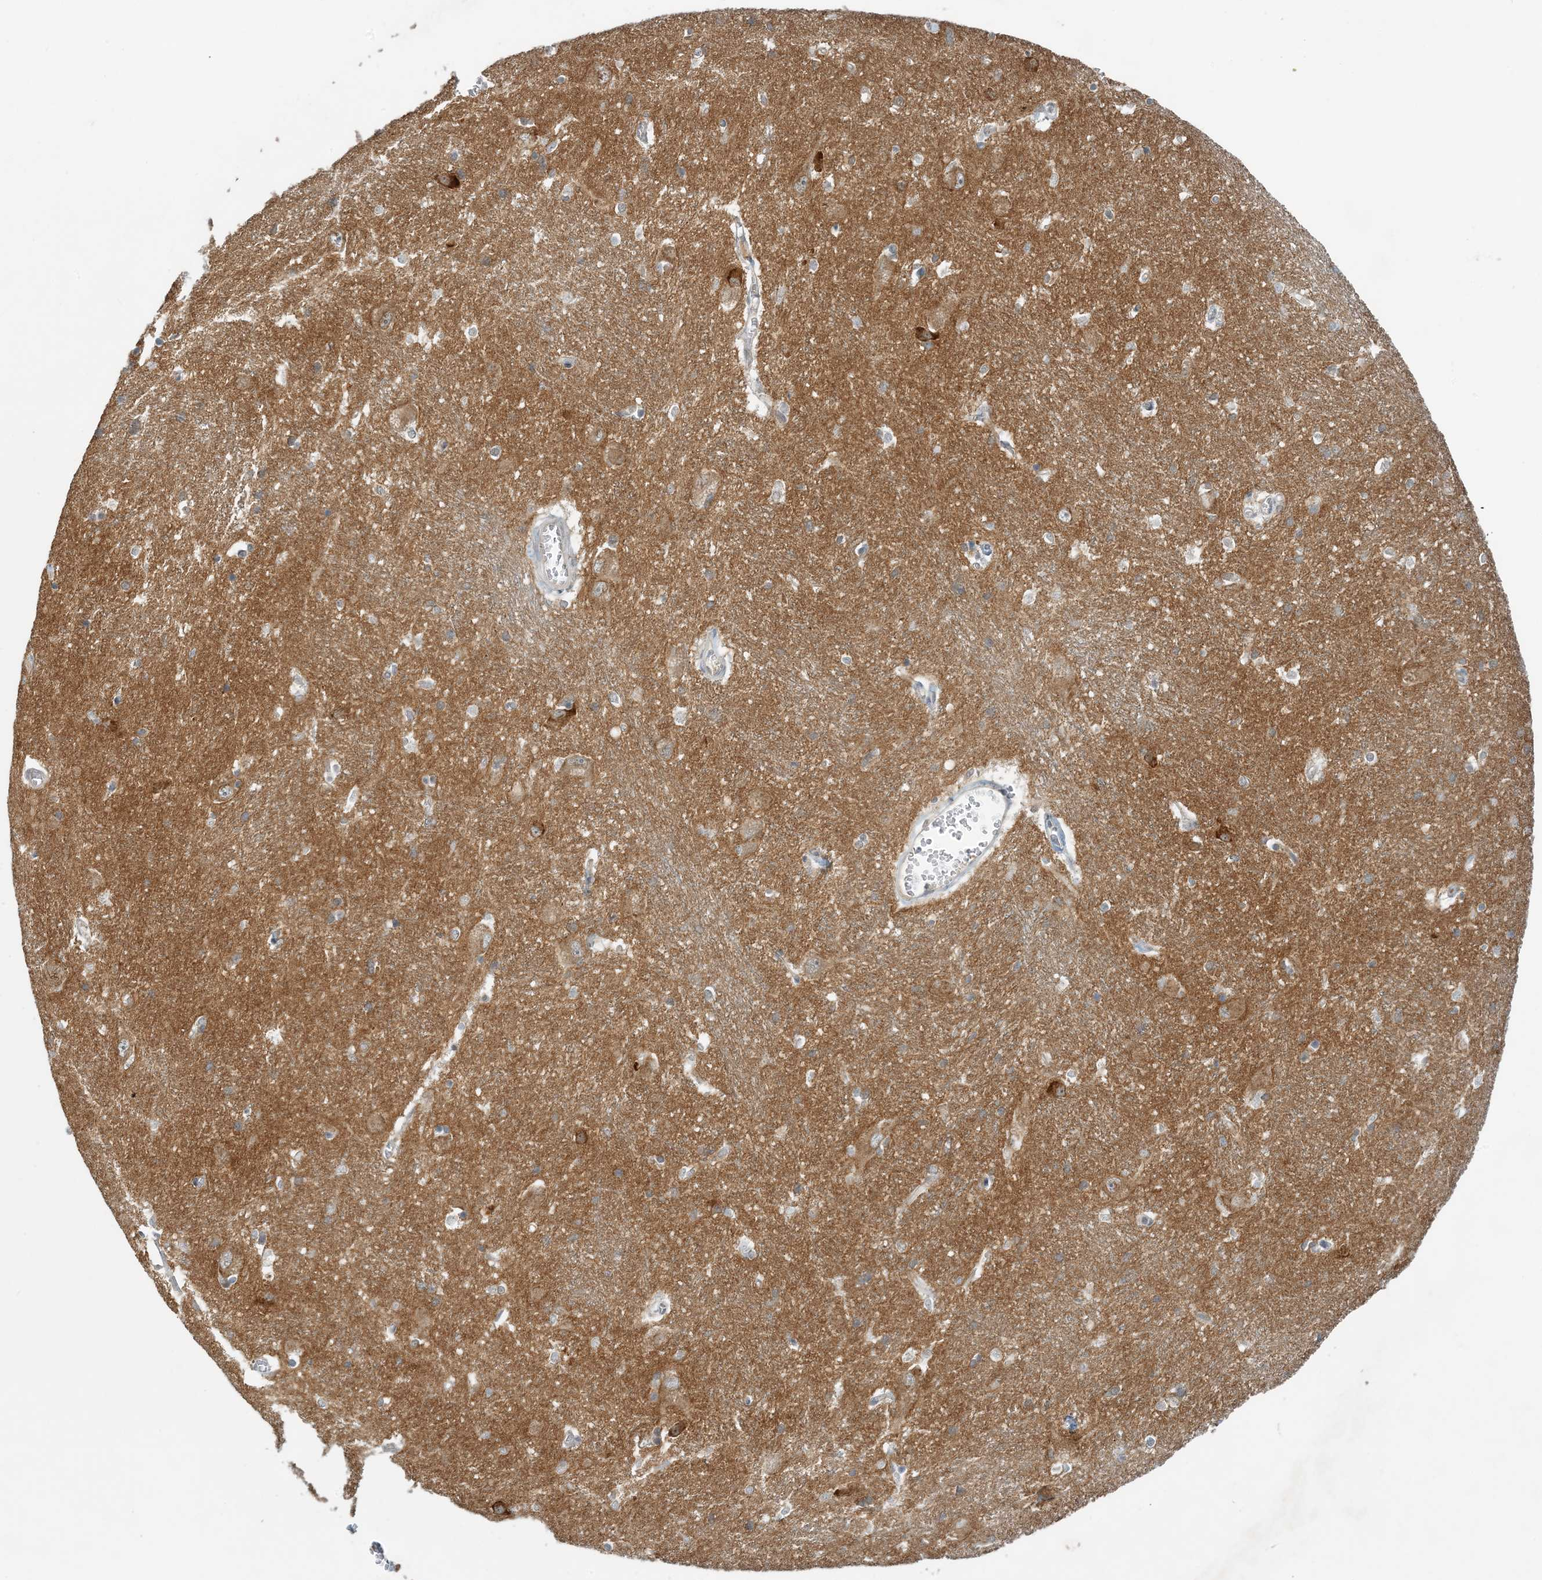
{"staining": {"intensity": "weak", "quantity": "<25%", "location": "cytoplasmic/membranous"}, "tissue": "caudate", "cell_type": "Glial cells", "image_type": "normal", "snomed": [{"axis": "morphology", "description": "Normal tissue, NOS"}, {"axis": "topography", "description": "Lateral ventricle wall"}], "caption": "DAB (3,3'-diaminobenzidine) immunohistochemical staining of normal caudate exhibits no significant positivity in glial cells.", "gene": "OBI1", "patient": {"sex": "male", "age": 37}}